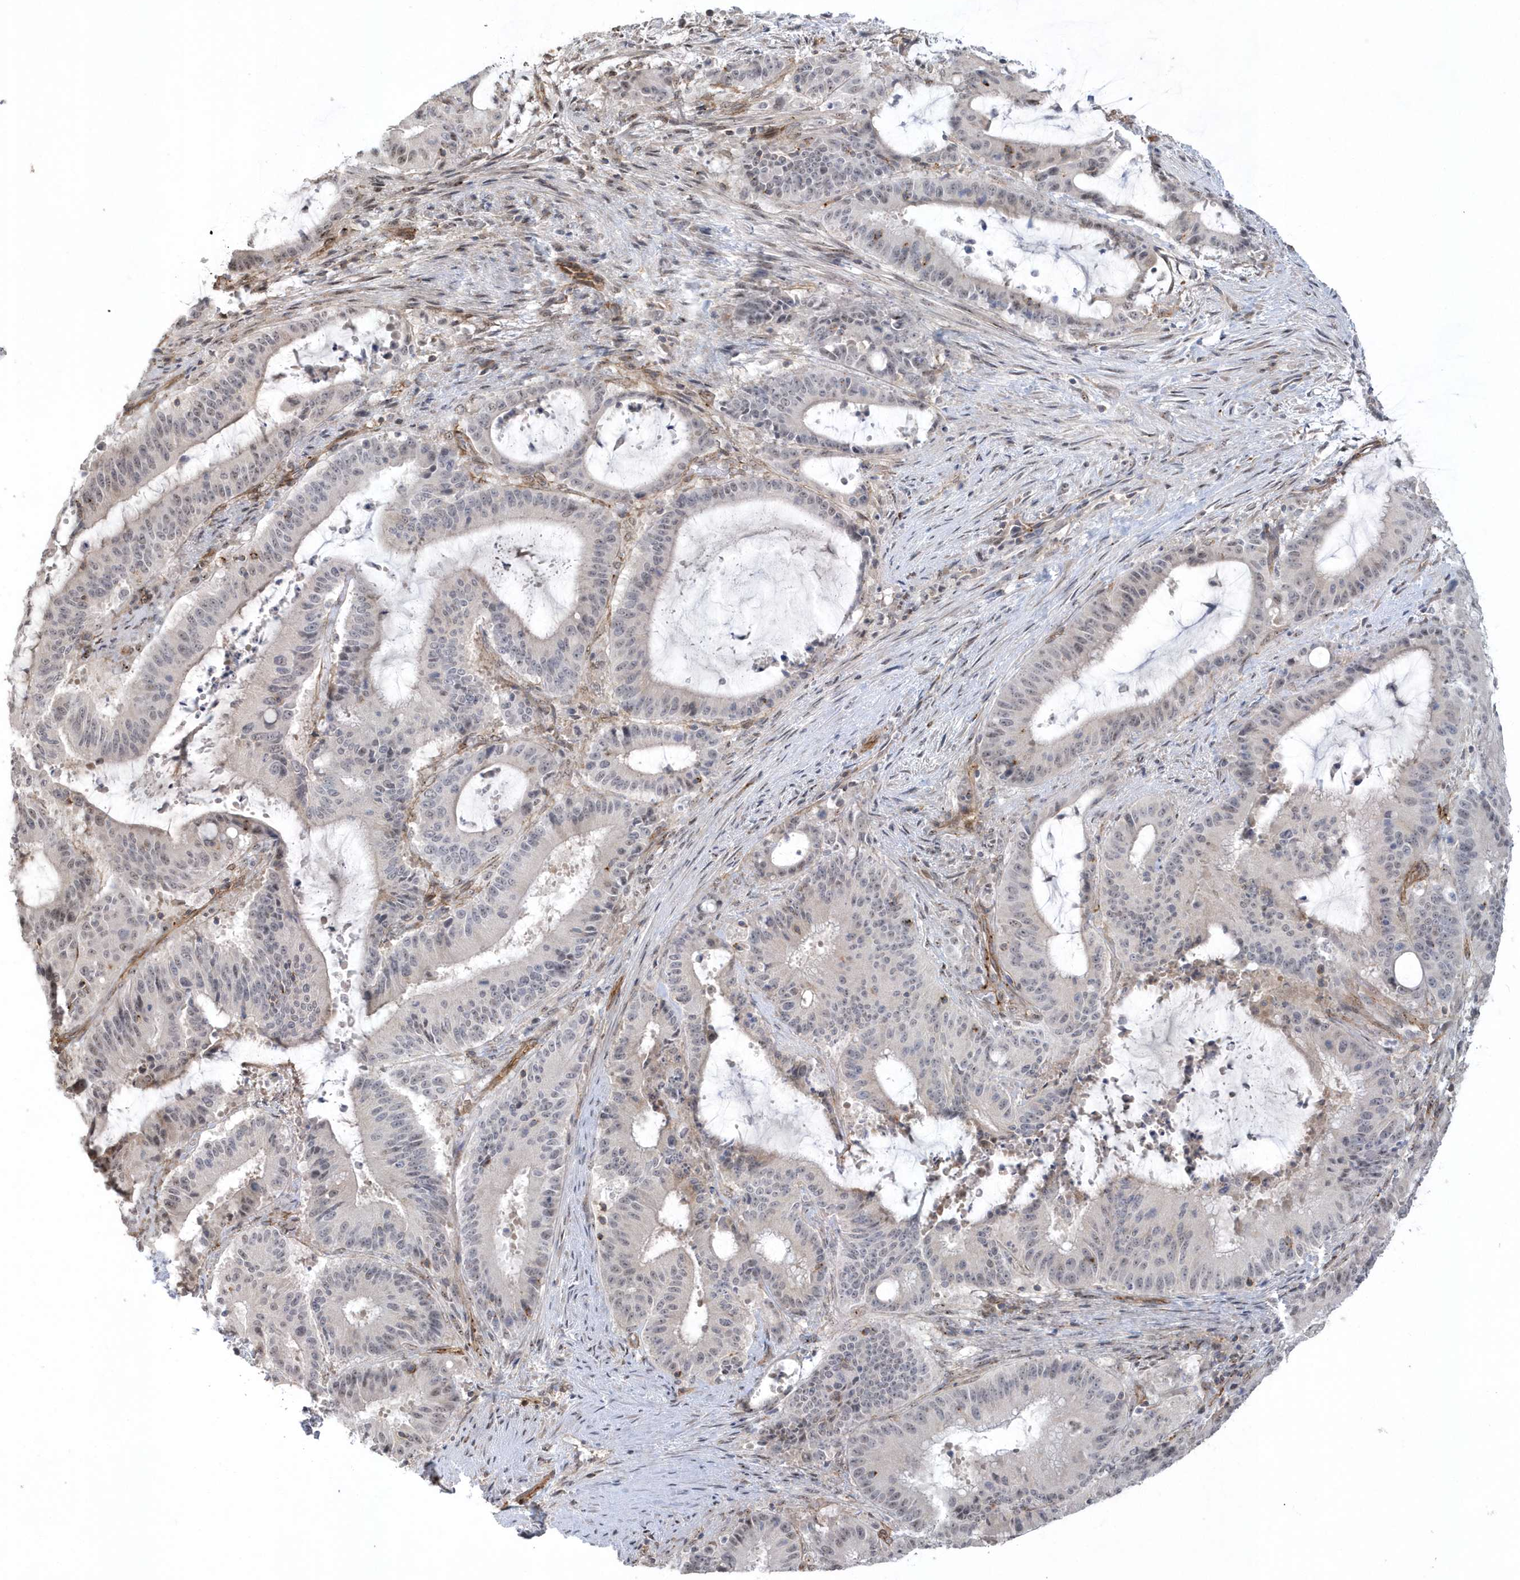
{"staining": {"intensity": "negative", "quantity": "none", "location": "none"}, "tissue": "liver cancer", "cell_type": "Tumor cells", "image_type": "cancer", "snomed": [{"axis": "morphology", "description": "Normal tissue, NOS"}, {"axis": "morphology", "description": "Cholangiocarcinoma"}, {"axis": "topography", "description": "Liver"}, {"axis": "topography", "description": "Peripheral nerve tissue"}], "caption": "Immunohistochemical staining of human liver cancer (cholangiocarcinoma) shows no significant staining in tumor cells.", "gene": "CRIP3", "patient": {"sex": "female", "age": 73}}